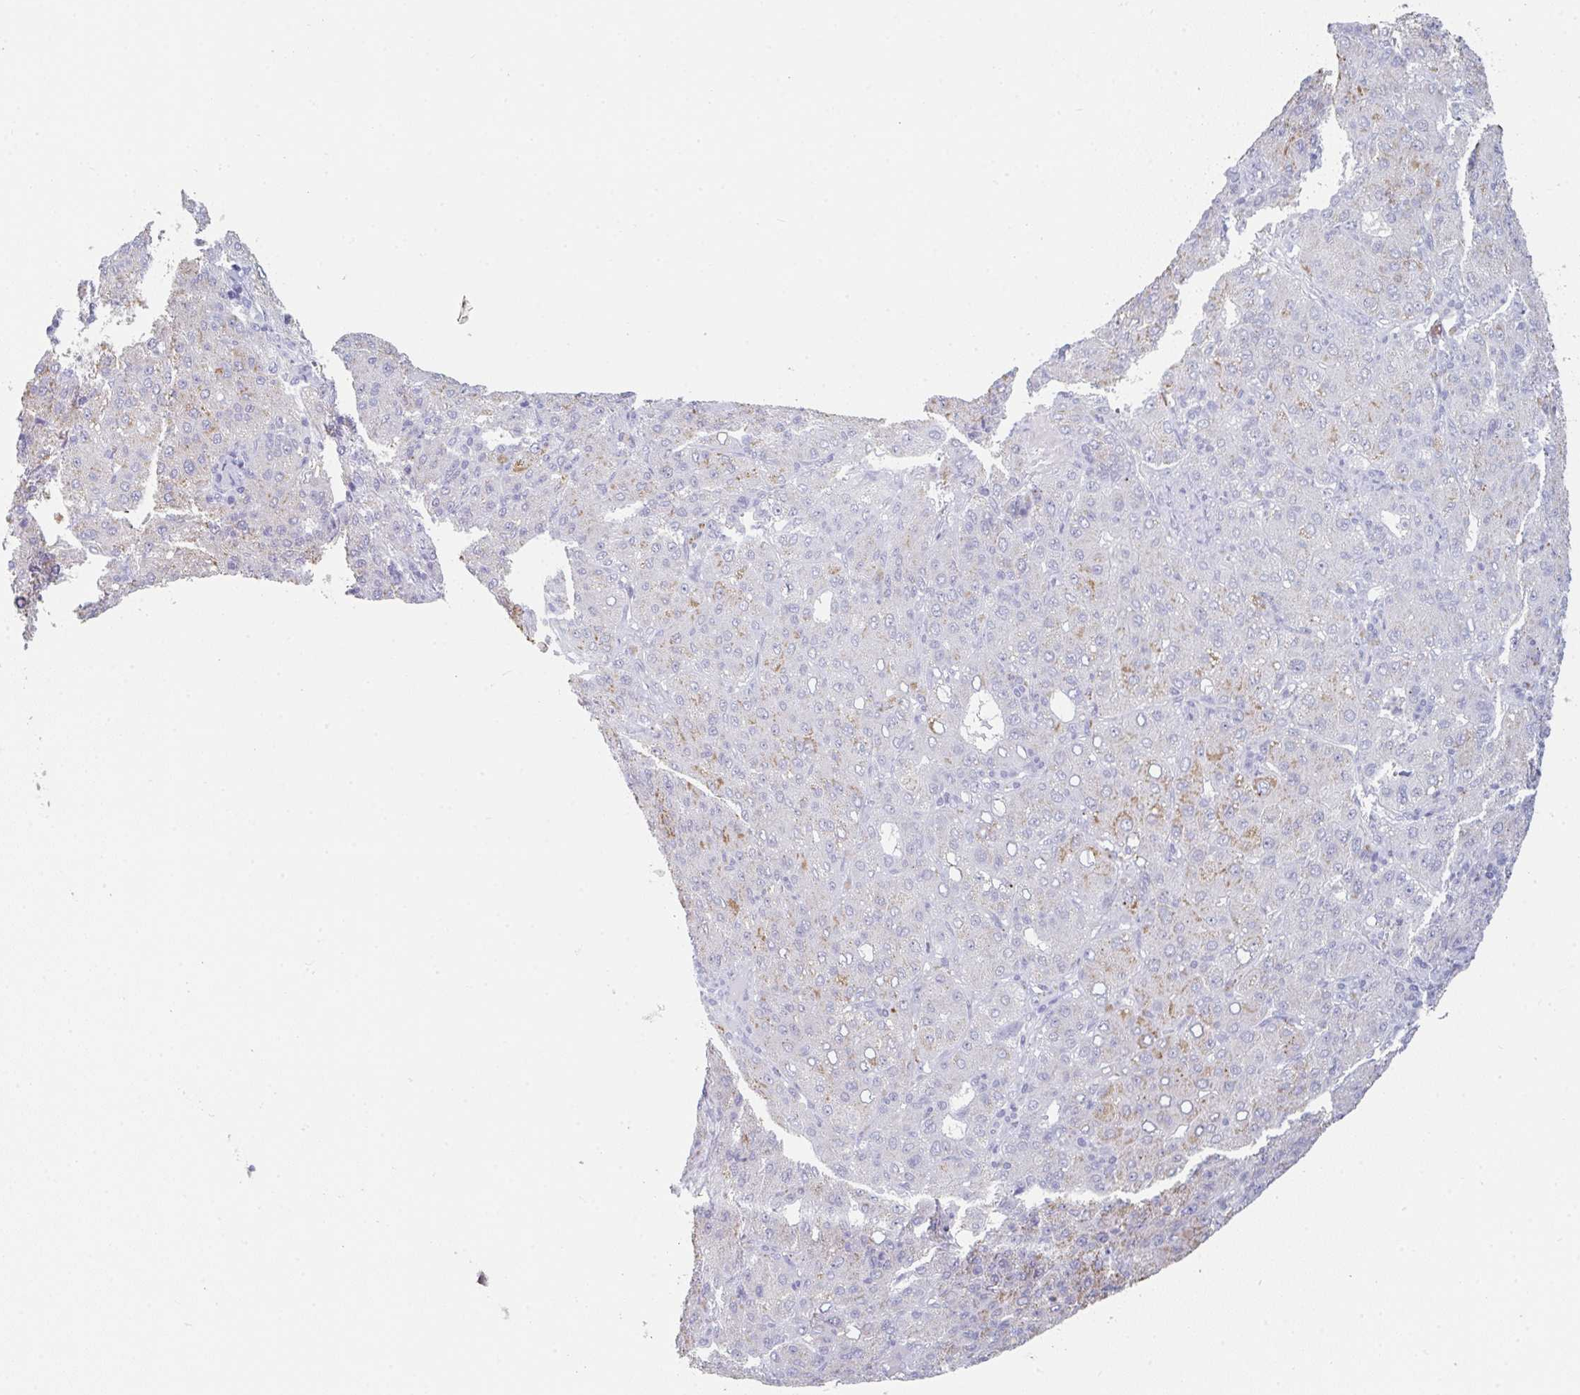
{"staining": {"intensity": "moderate", "quantity": "<25%", "location": "cytoplasmic/membranous"}, "tissue": "liver cancer", "cell_type": "Tumor cells", "image_type": "cancer", "snomed": [{"axis": "morphology", "description": "Carcinoma, Hepatocellular, NOS"}, {"axis": "topography", "description": "Liver"}], "caption": "Immunohistochemistry (IHC) of human hepatocellular carcinoma (liver) exhibits low levels of moderate cytoplasmic/membranous staining in about <25% of tumor cells. The staining was performed using DAB to visualize the protein expression in brown, while the nuclei were stained in blue with hematoxylin (Magnification: 20x).", "gene": "RUBCN", "patient": {"sex": "male", "age": 65}}